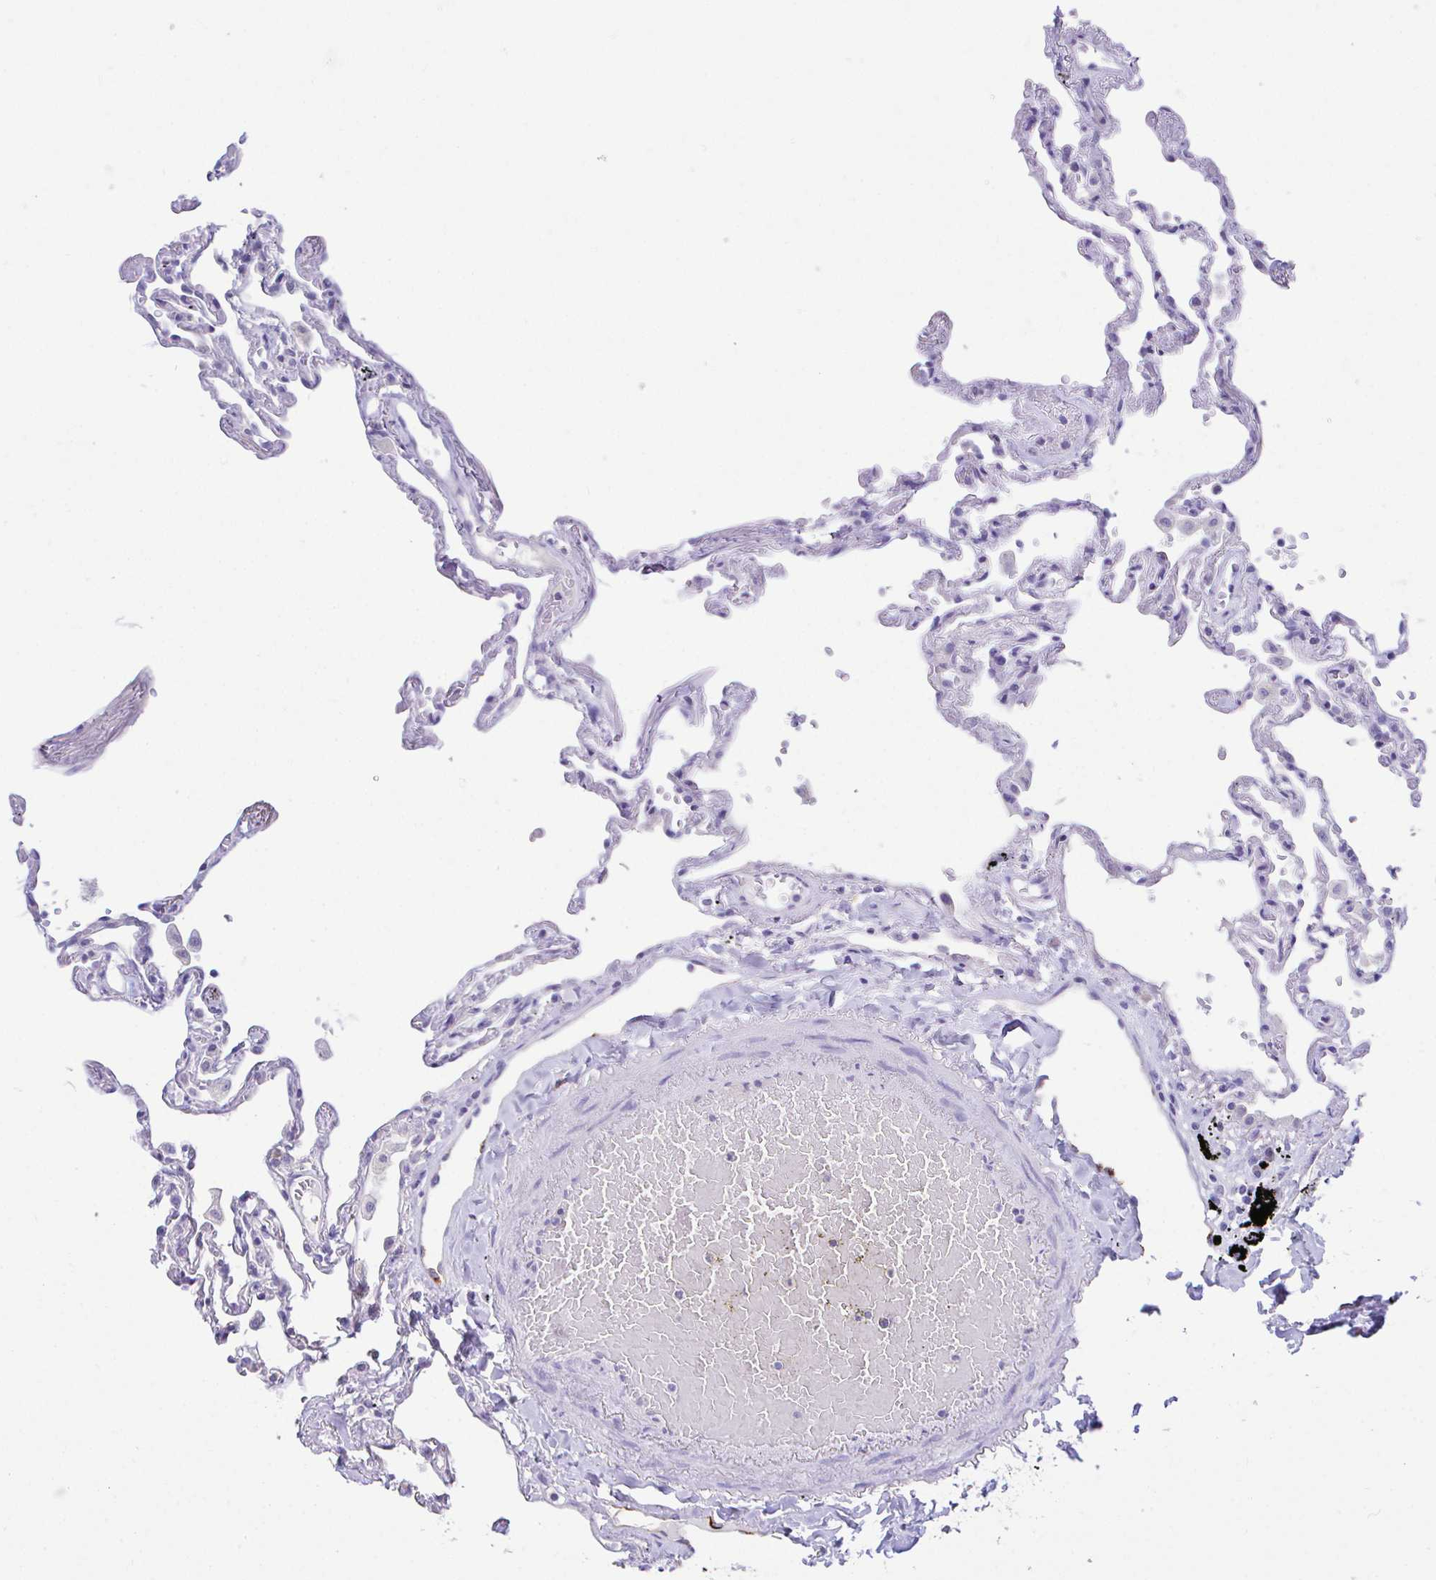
{"staining": {"intensity": "negative", "quantity": "none", "location": "none"}, "tissue": "lung", "cell_type": "Alveolar cells", "image_type": "normal", "snomed": [{"axis": "morphology", "description": "Normal tissue, NOS"}, {"axis": "topography", "description": "Lung"}], "caption": "IHC image of benign human lung stained for a protein (brown), which displays no expression in alveolar cells.", "gene": "HACD4", "patient": {"sex": "female", "age": 67}}